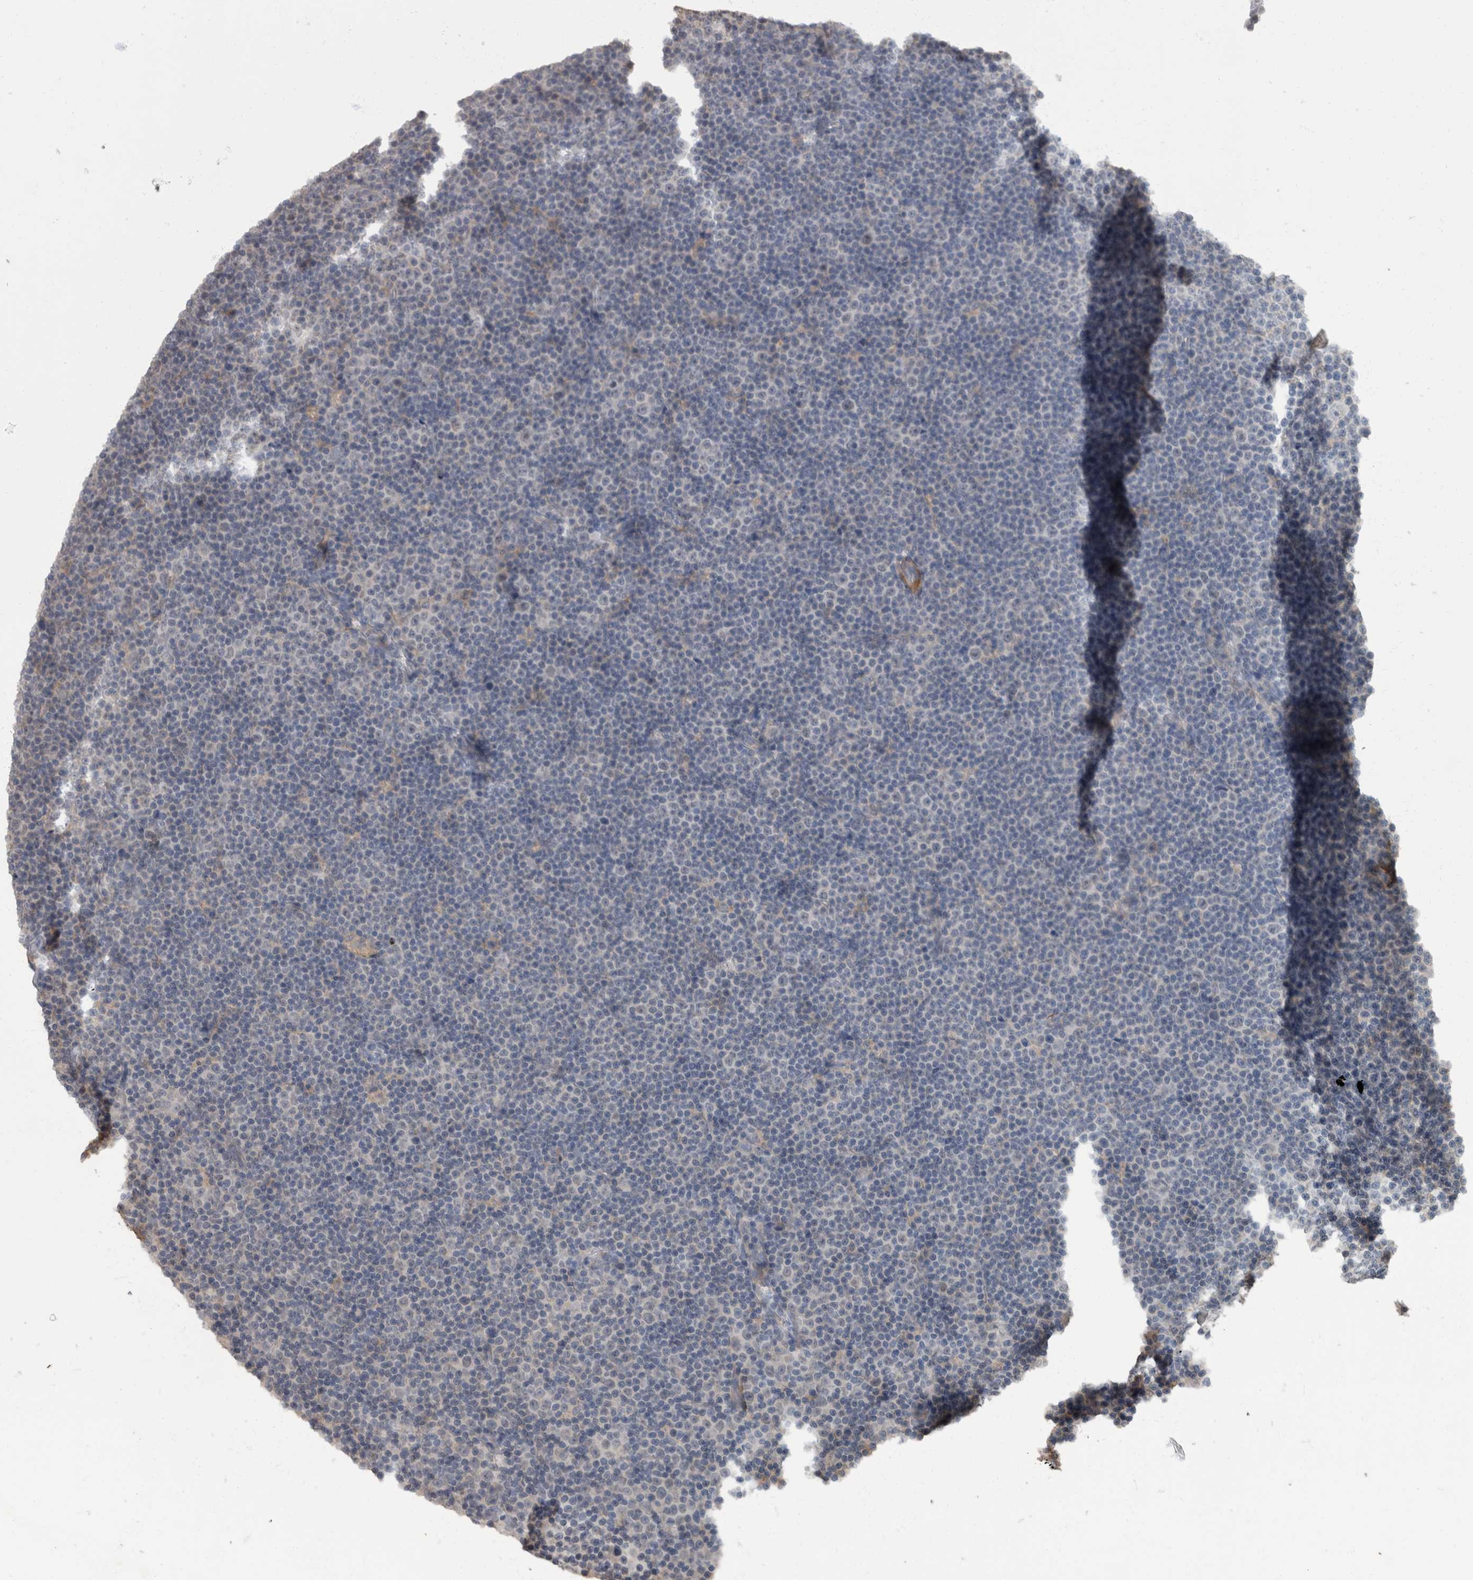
{"staining": {"intensity": "negative", "quantity": "none", "location": "none"}, "tissue": "lymphoma", "cell_type": "Tumor cells", "image_type": "cancer", "snomed": [{"axis": "morphology", "description": "Malignant lymphoma, non-Hodgkin's type, Low grade"}, {"axis": "topography", "description": "Lymph node"}], "caption": "Tumor cells show no significant protein staining in malignant lymphoma, non-Hodgkin's type (low-grade).", "gene": "MASTL", "patient": {"sex": "female", "age": 67}}